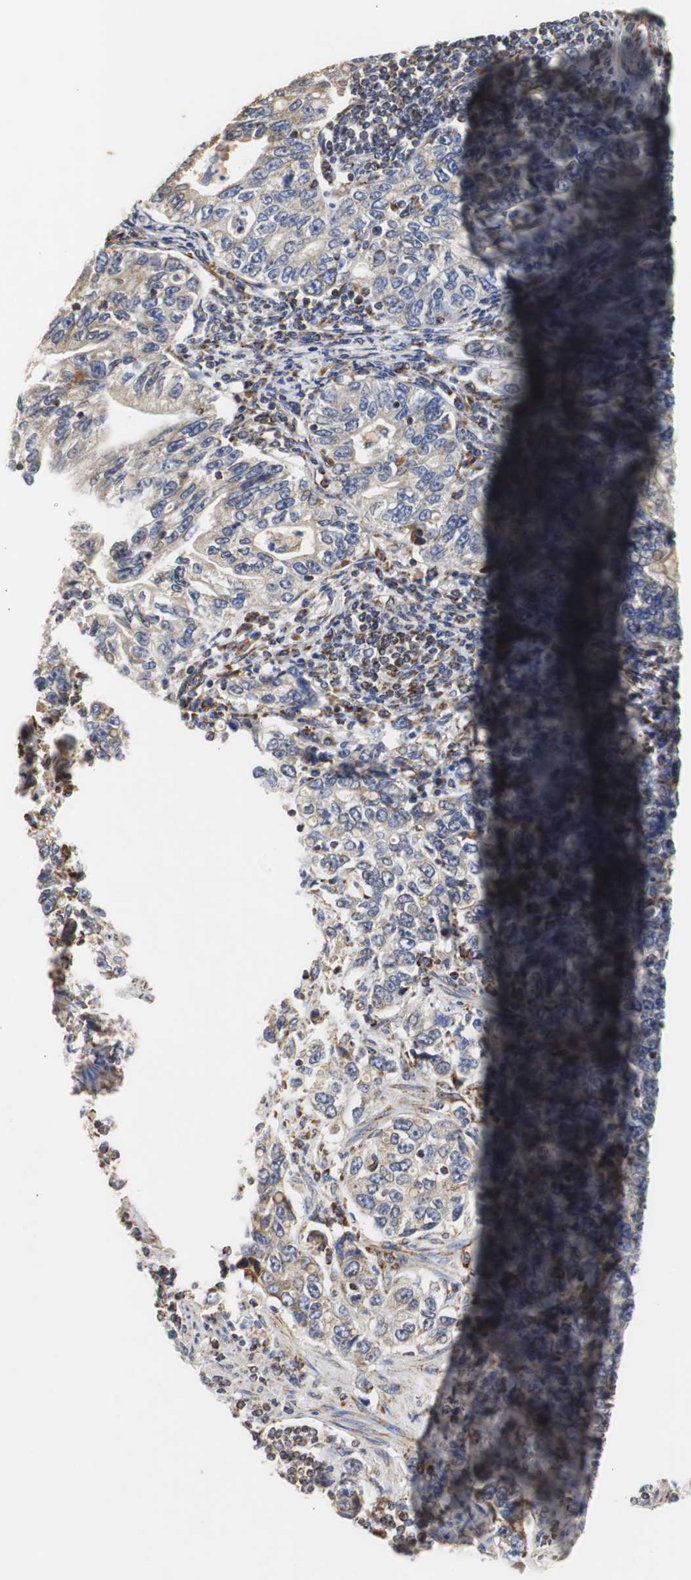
{"staining": {"intensity": "moderate", "quantity": "25%-75%", "location": "cytoplasmic/membranous"}, "tissue": "stomach cancer", "cell_type": "Tumor cells", "image_type": "cancer", "snomed": [{"axis": "morphology", "description": "Adenocarcinoma, NOS"}, {"axis": "topography", "description": "Stomach, lower"}], "caption": "Brown immunohistochemical staining in stomach adenocarcinoma reveals moderate cytoplasmic/membranous expression in approximately 25%-75% of tumor cells.", "gene": "HSD17B10", "patient": {"sex": "female", "age": 72}}